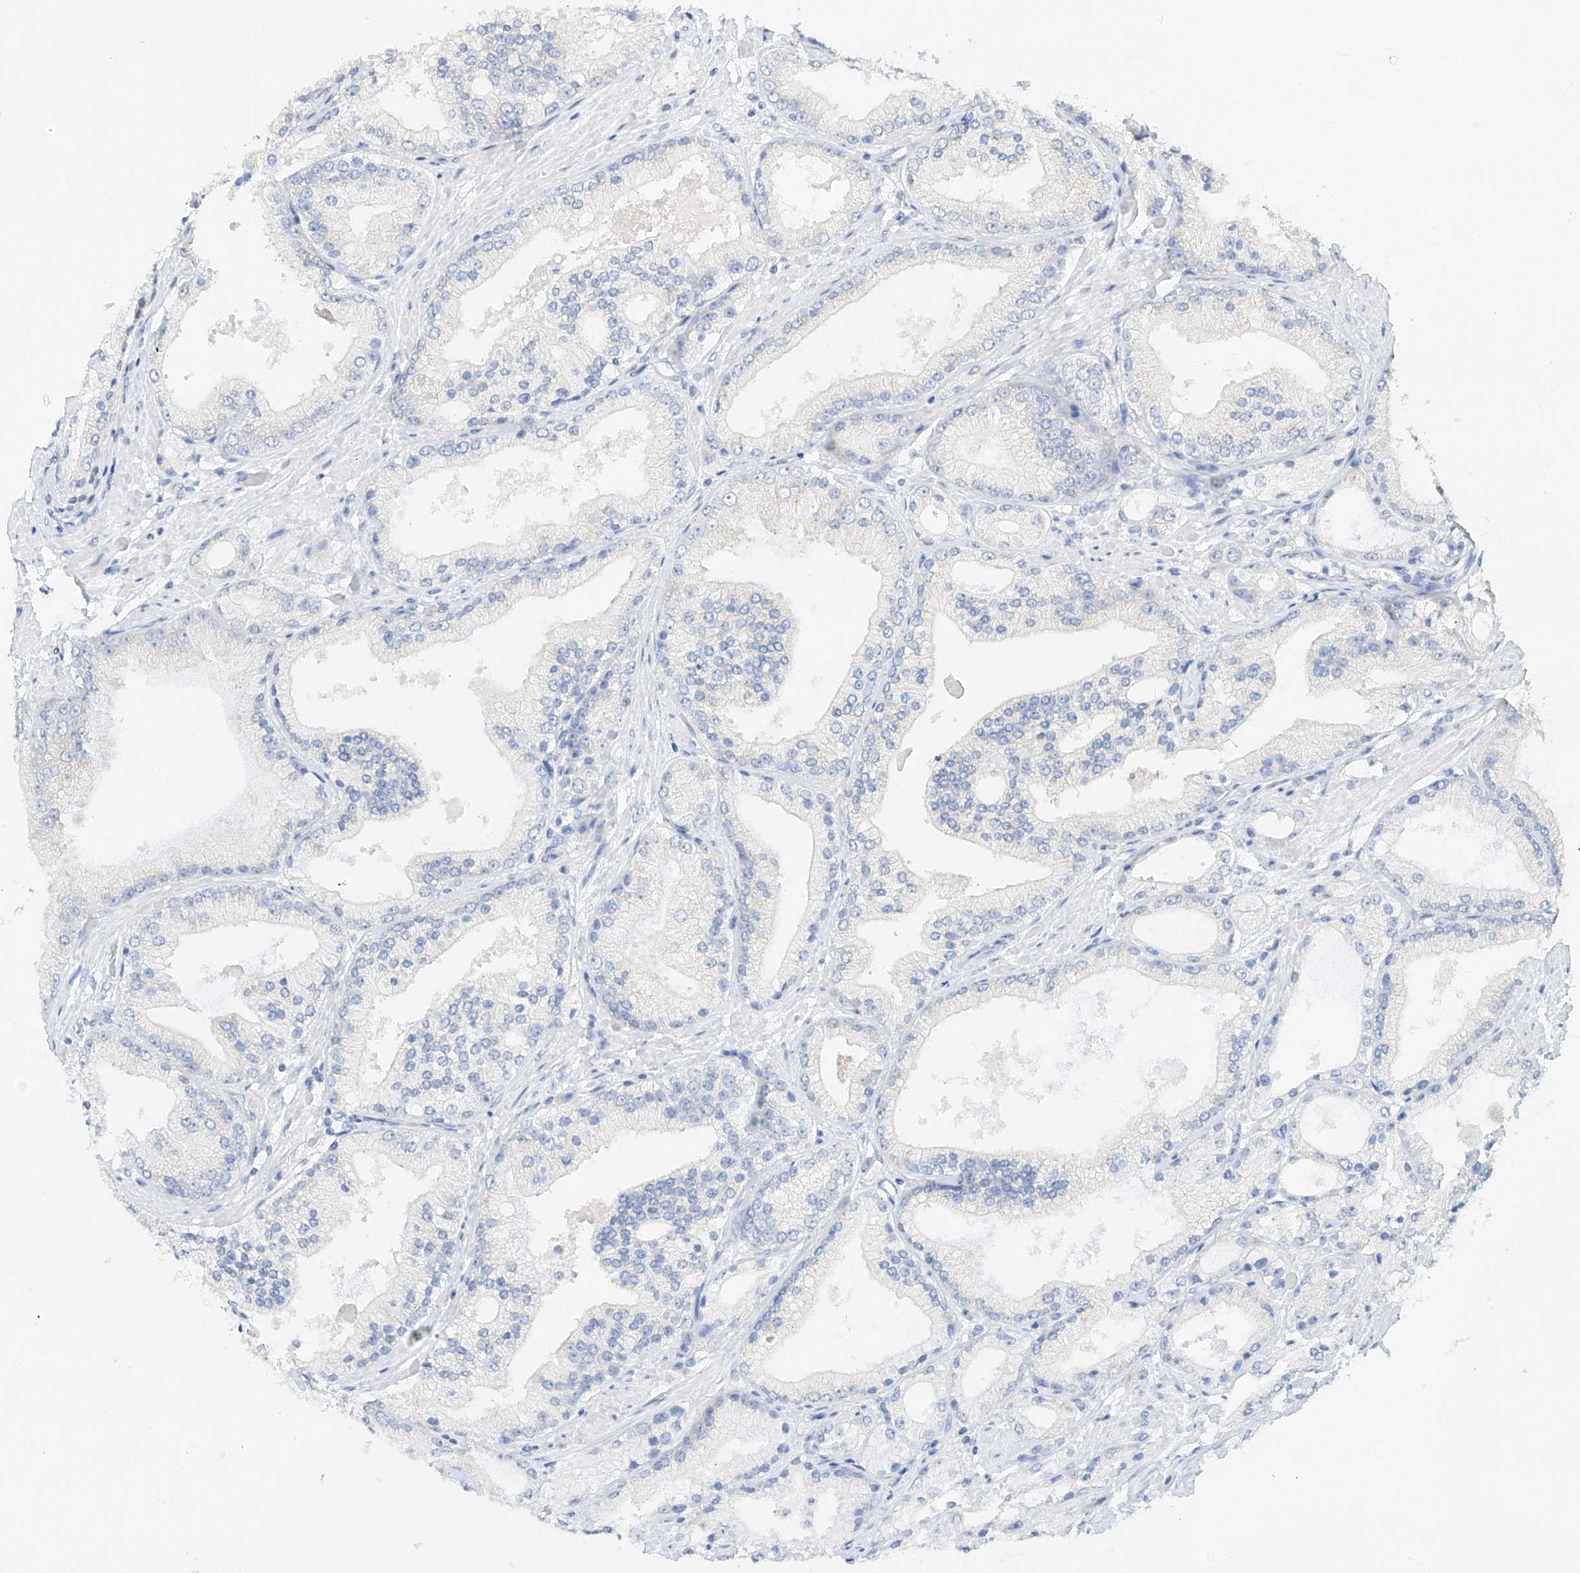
{"staining": {"intensity": "negative", "quantity": "none", "location": "none"}, "tissue": "prostate cancer", "cell_type": "Tumor cells", "image_type": "cancer", "snomed": [{"axis": "morphology", "description": "Adenocarcinoma, Low grade"}, {"axis": "topography", "description": "Prostate"}], "caption": "Image shows no significant protein expression in tumor cells of prostate cancer.", "gene": "ZZEF1", "patient": {"sex": "male", "age": 67}}